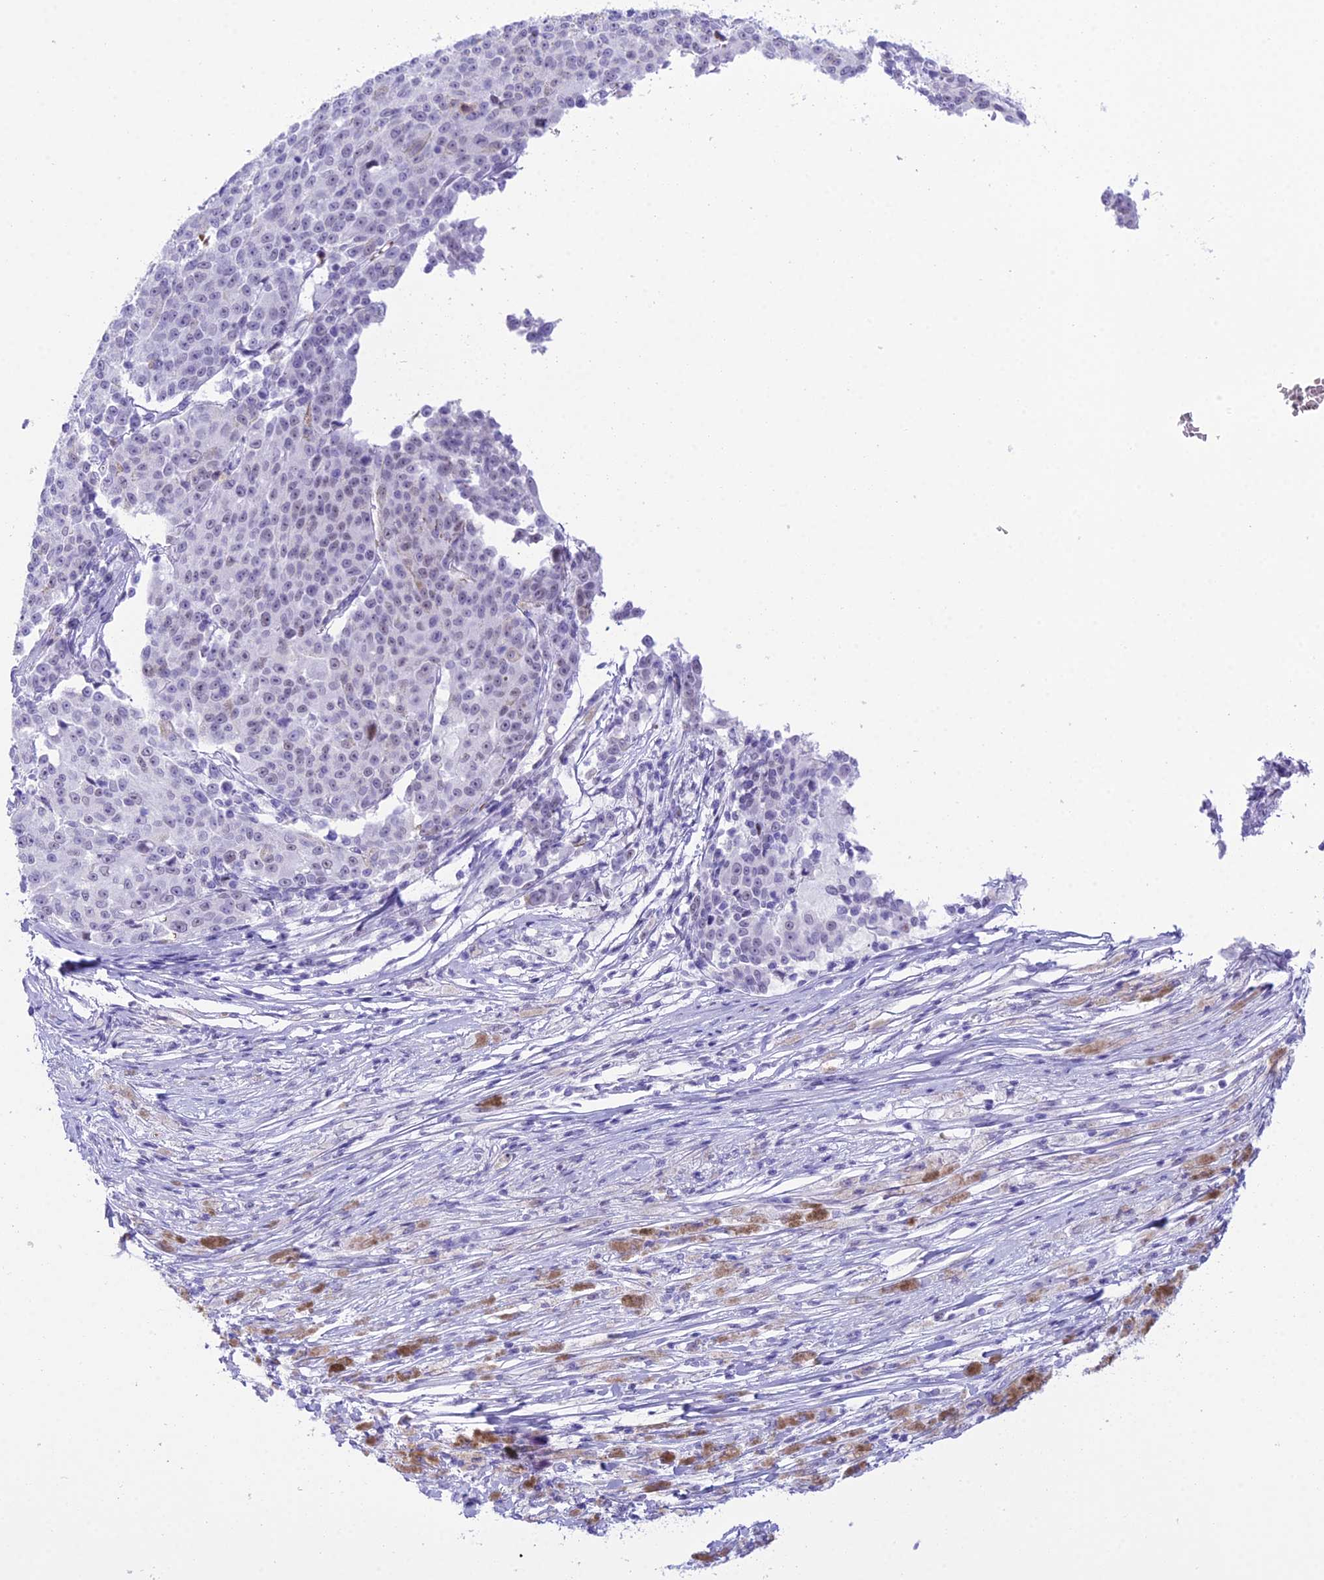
{"staining": {"intensity": "negative", "quantity": "none", "location": "none"}, "tissue": "melanoma", "cell_type": "Tumor cells", "image_type": "cancer", "snomed": [{"axis": "morphology", "description": "Malignant melanoma, NOS"}, {"axis": "topography", "description": "Skin"}], "caption": "DAB immunohistochemical staining of human malignant melanoma displays no significant positivity in tumor cells. (DAB immunohistochemistry with hematoxylin counter stain).", "gene": "RNPS1", "patient": {"sex": "female", "age": 52}}